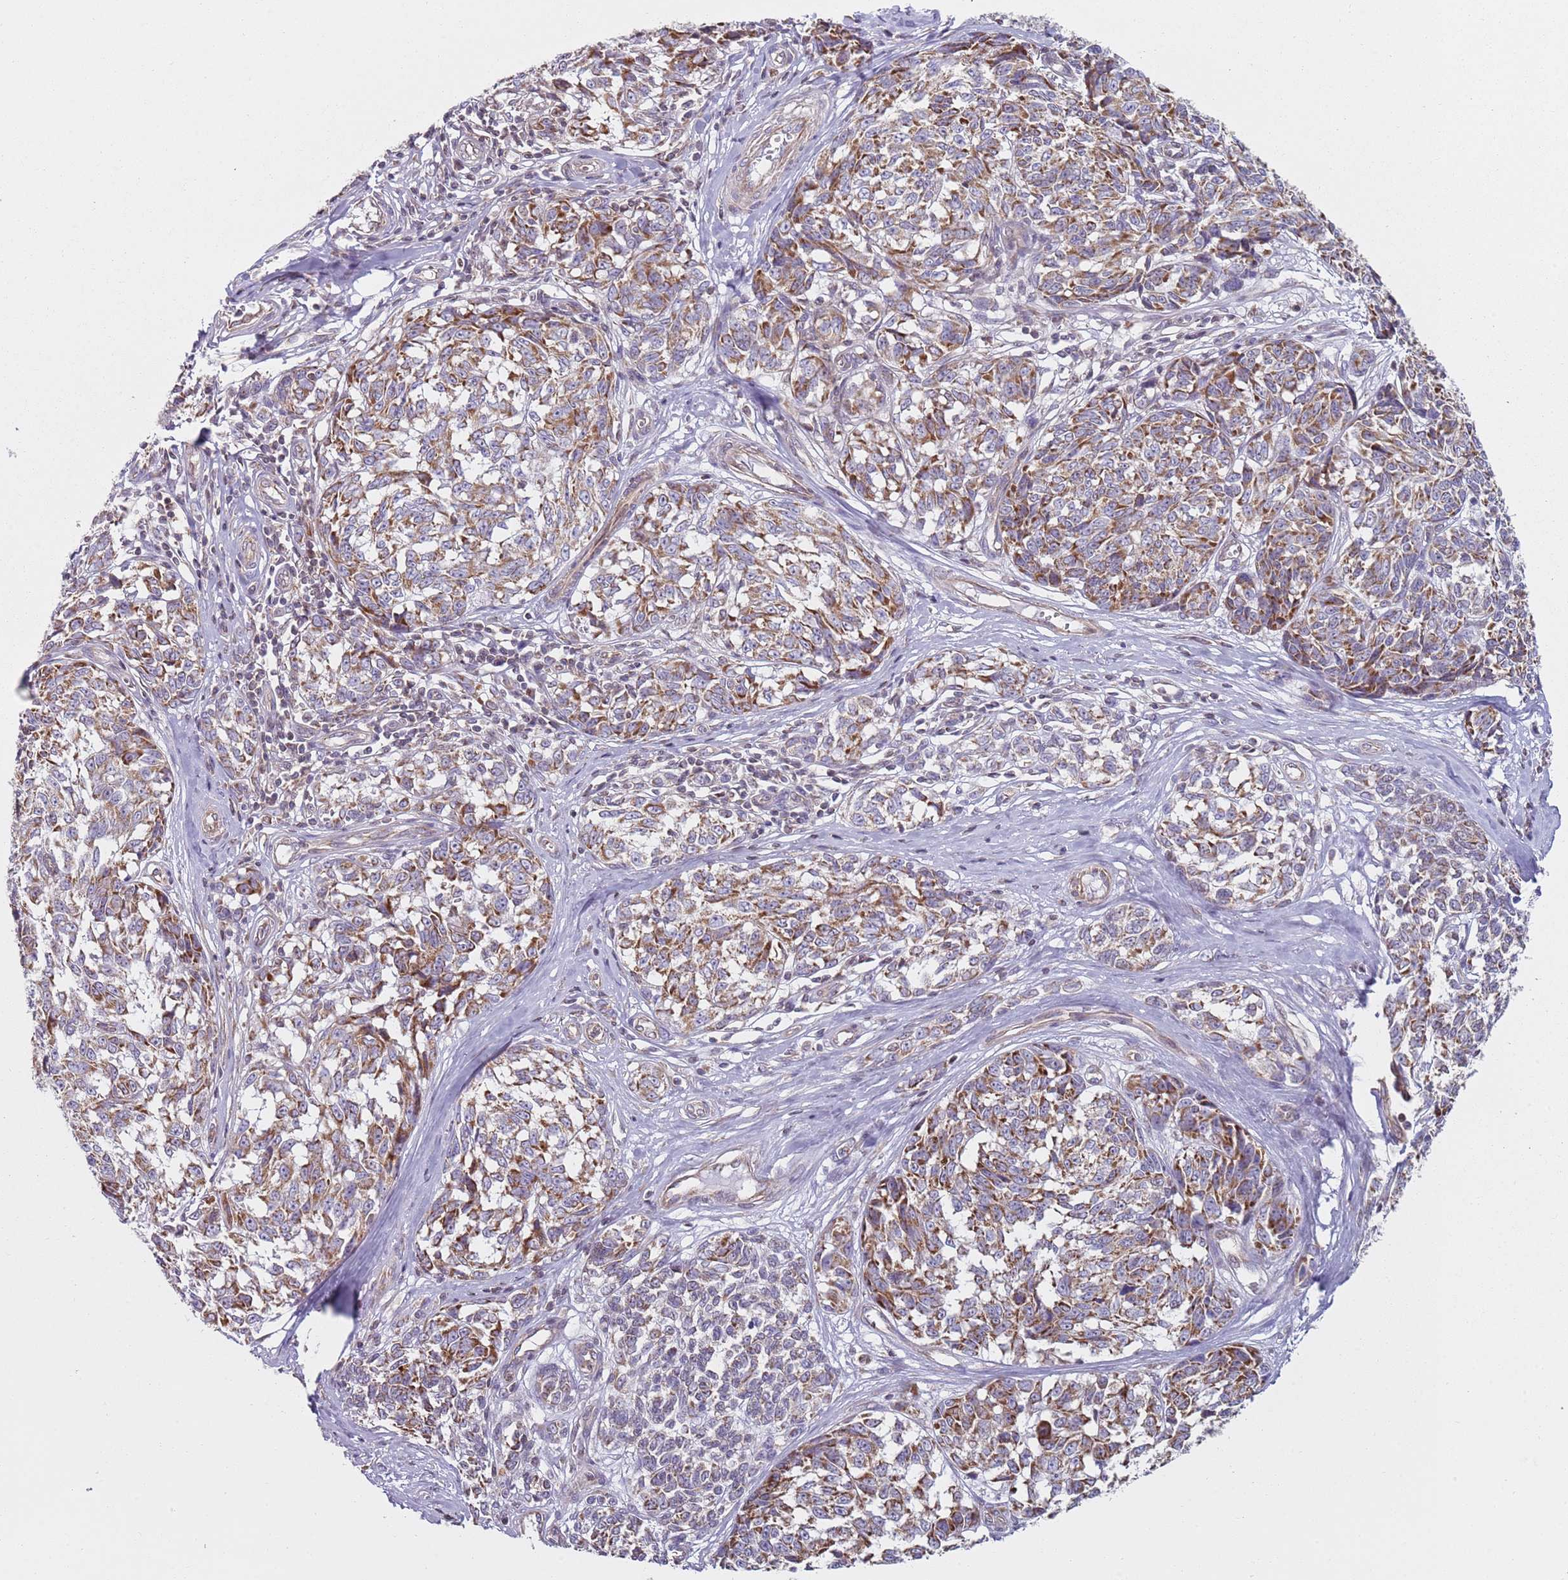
{"staining": {"intensity": "moderate", "quantity": ">75%", "location": "cytoplasmic/membranous"}, "tissue": "melanoma", "cell_type": "Tumor cells", "image_type": "cancer", "snomed": [{"axis": "morphology", "description": "Normal tissue, NOS"}, {"axis": "morphology", "description": "Malignant melanoma, NOS"}, {"axis": "topography", "description": "Skin"}], "caption": "Immunohistochemistry of human melanoma reveals medium levels of moderate cytoplasmic/membranous staining in about >75% of tumor cells.", "gene": "GAS8", "patient": {"sex": "female", "age": 64}}